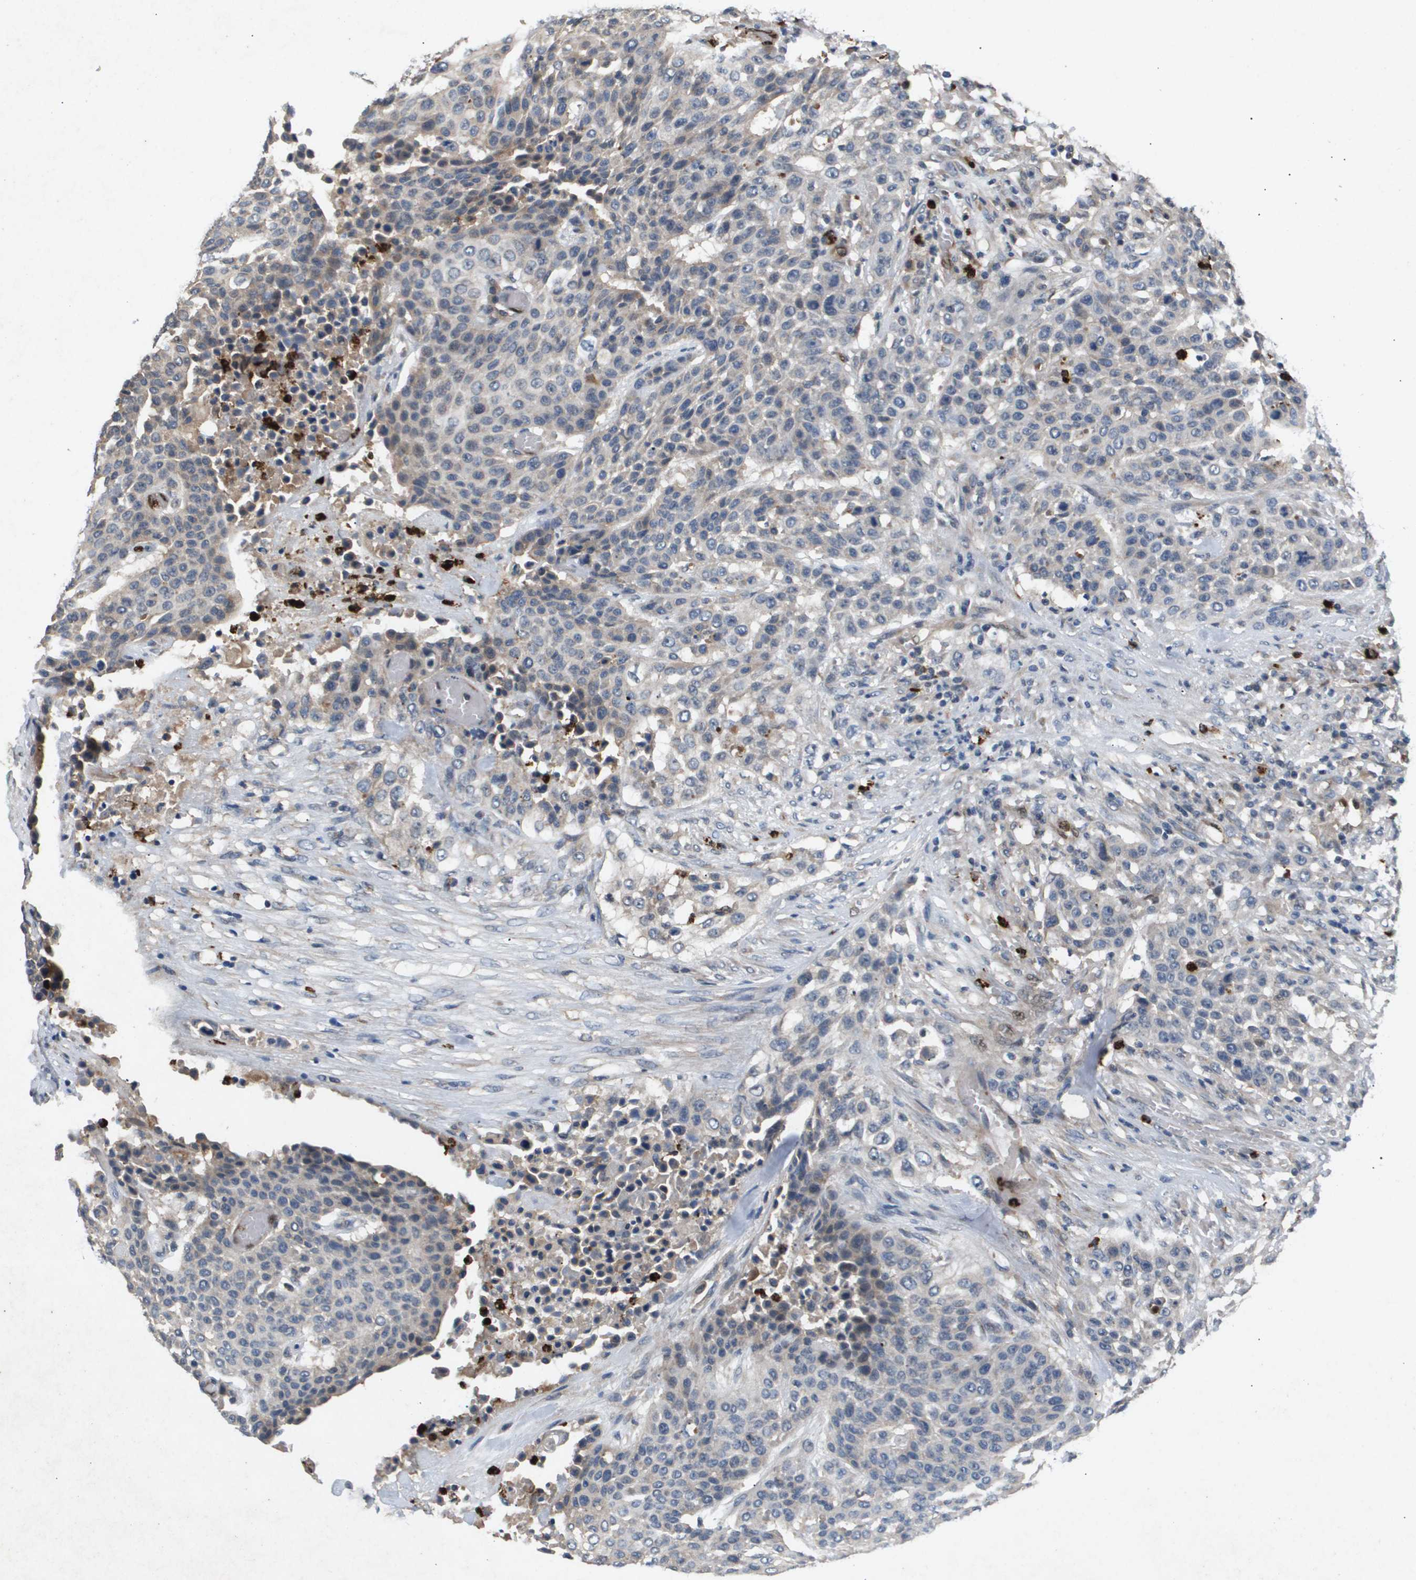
{"staining": {"intensity": "weak", "quantity": "<25%", "location": "cytoplasmic/membranous"}, "tissue": "urothelial cancer", "cell_type": "Tumor cells", "image_type": "cancer", "snomed": [{"axis": "morphology", "description": "Urothelial carcinoma, High grade"}, {"axis": "topography", "description": "Urinary bladder"}], "caption": "High magnification brightfield microscopy of urothelial cancer stained with DAB (brown) and counterstained with hematoxylin (blue): tumor cells show no significant positivity.", "gene": "ERG", "patient": {"sex": "male", "age": 74}}